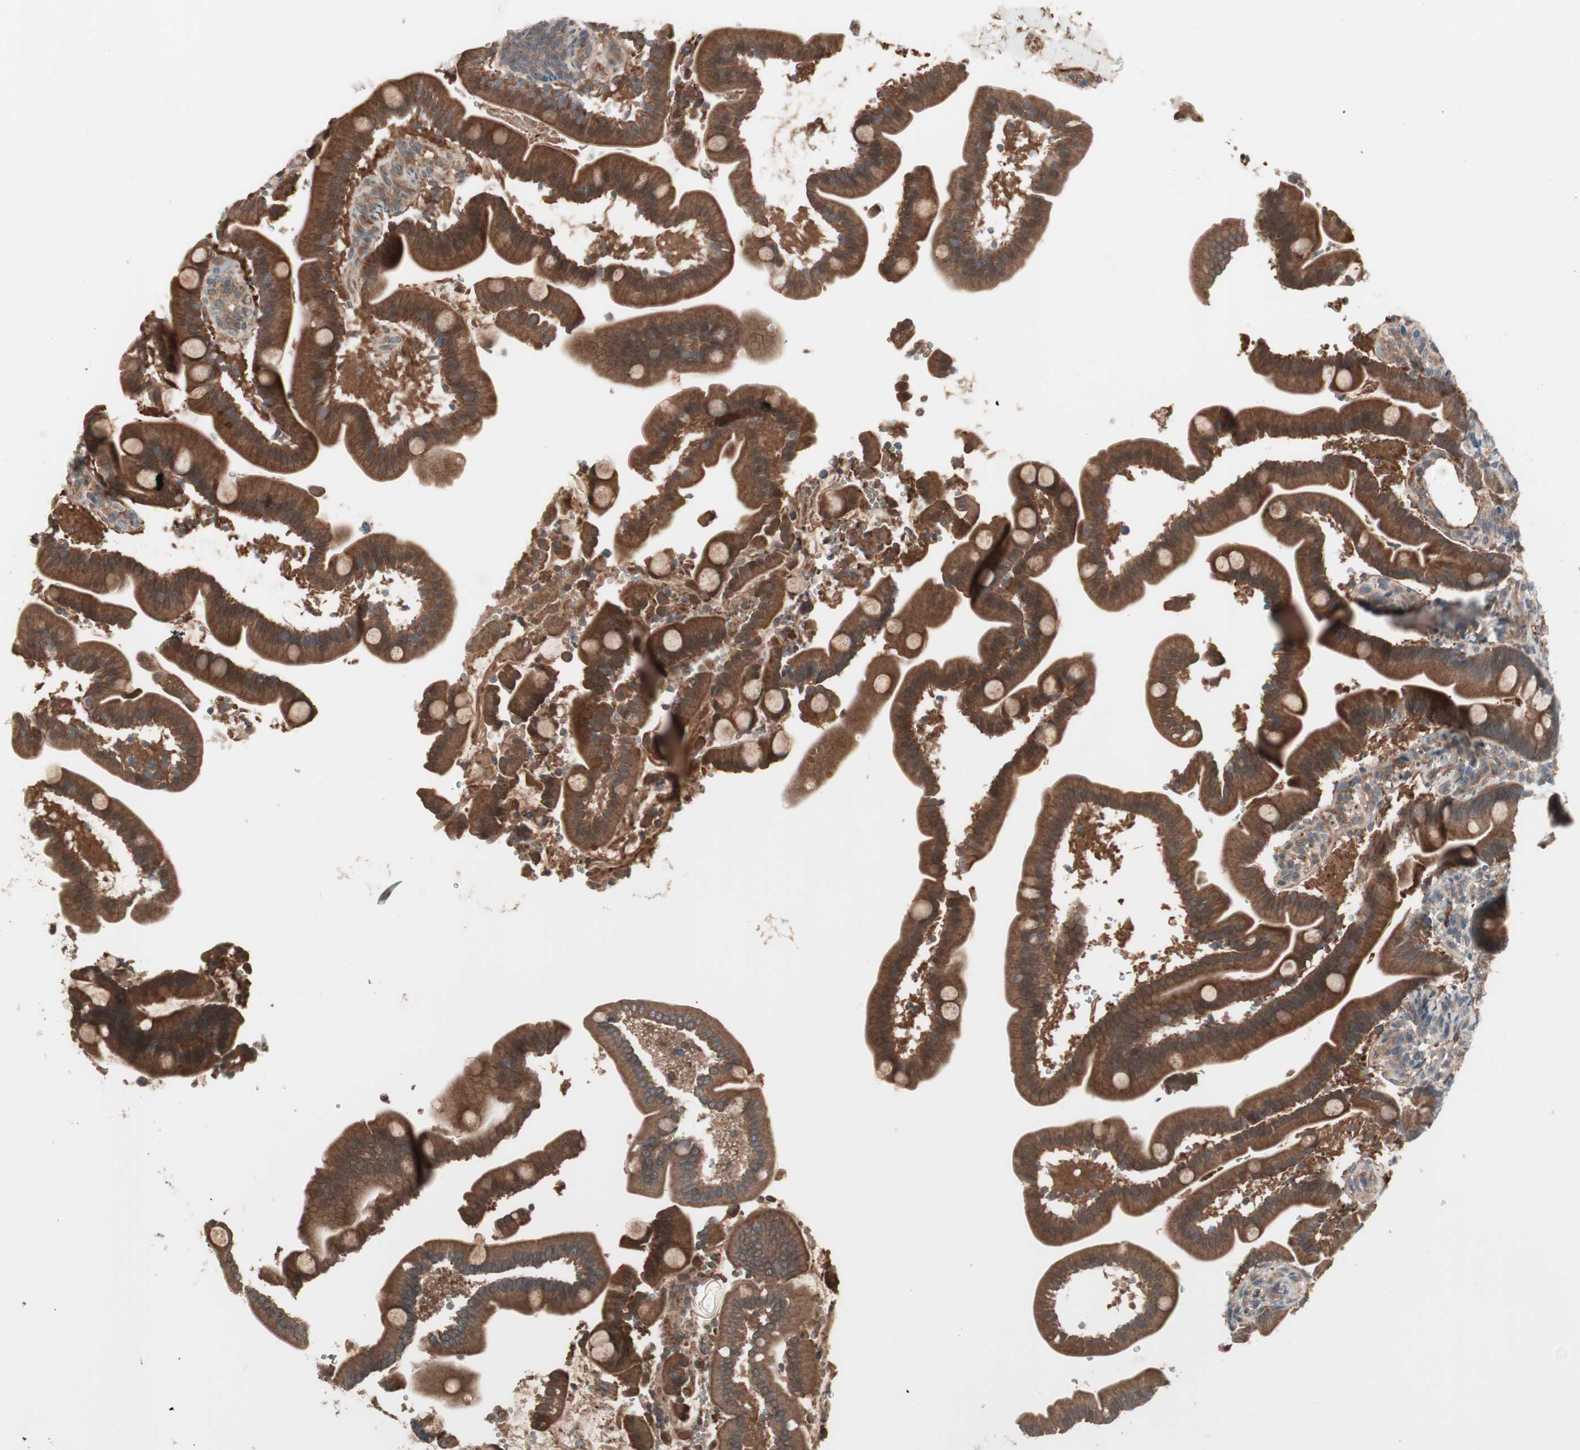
{"staining": {"intensity": "strong", "quantity": ">75%", "location": "cytoplasmic/membranous"}, "tissue": "duodenum", "cell_type": "Glandular cells", "image_type": "normal", "snomed": [{"axis": "morphology", "description": "Normal tissue, NOS"}, {"axis": "topography", "description": "Duodenum"}], "caption": "Brown immunohistochemical staining in benign human duodenum shows strong cytoplasmic/membranous positivity in approximately >75% of glandular cells. (DAB IHC, brown staining for protein, blue staining for nuclei).", "gene": "TFPI", "patient": {"sex": "male", "age": 54}}